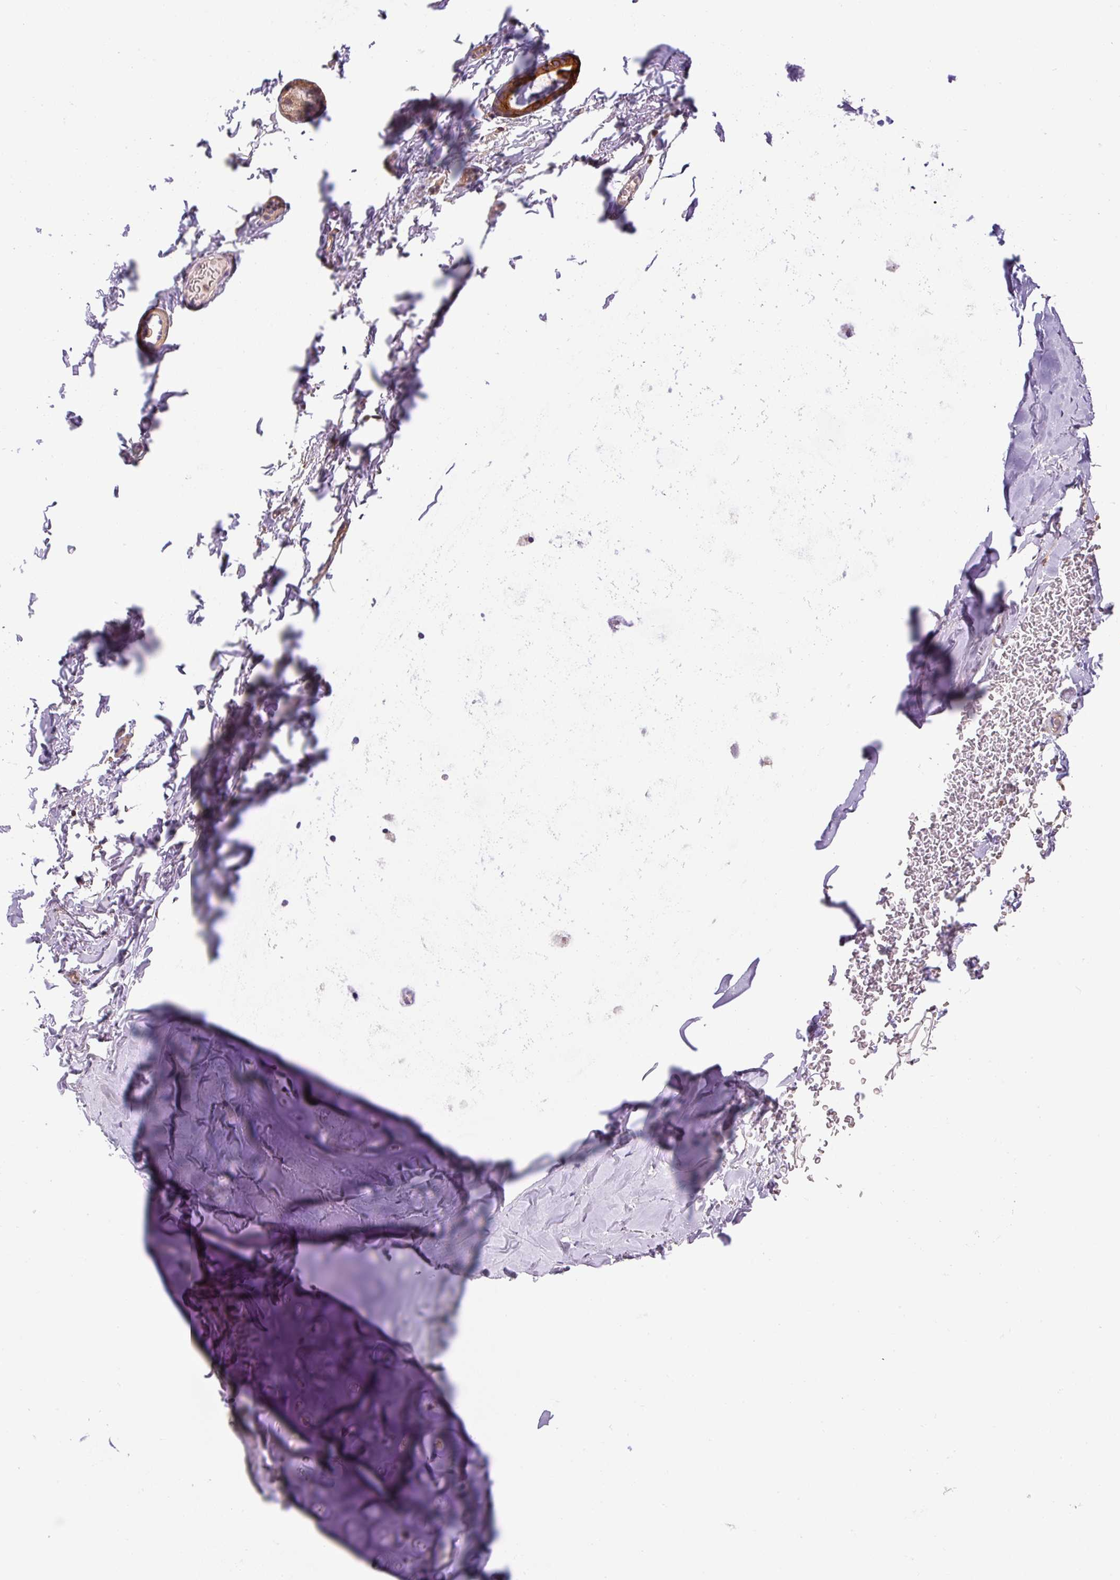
{"staining": {"intensity": "negative", "quantity": "none", "location": "none"}, "tissue": "adipose tissue", "cell_type": "Adipocytes", "image_type": "normal", "snomed": [{"axis": "morphology", "description": "Normal tissue, NOS"}, {"axis": "topography", "description": "Cartilage tissue"}, {"axis": "topography", "description": "Bronchus"}, {"axis": "topography", "description": "Peripheral nerve tissue"}], "caption": "Adipose tissue was stained to show a protein in brown. There is no significant positivity in adipocytes. (Immunohistochemistry, brightfield microscopy, high magnification).", "gene": "CCDC28A", "patient": {"sex": "male", "age": 67}}